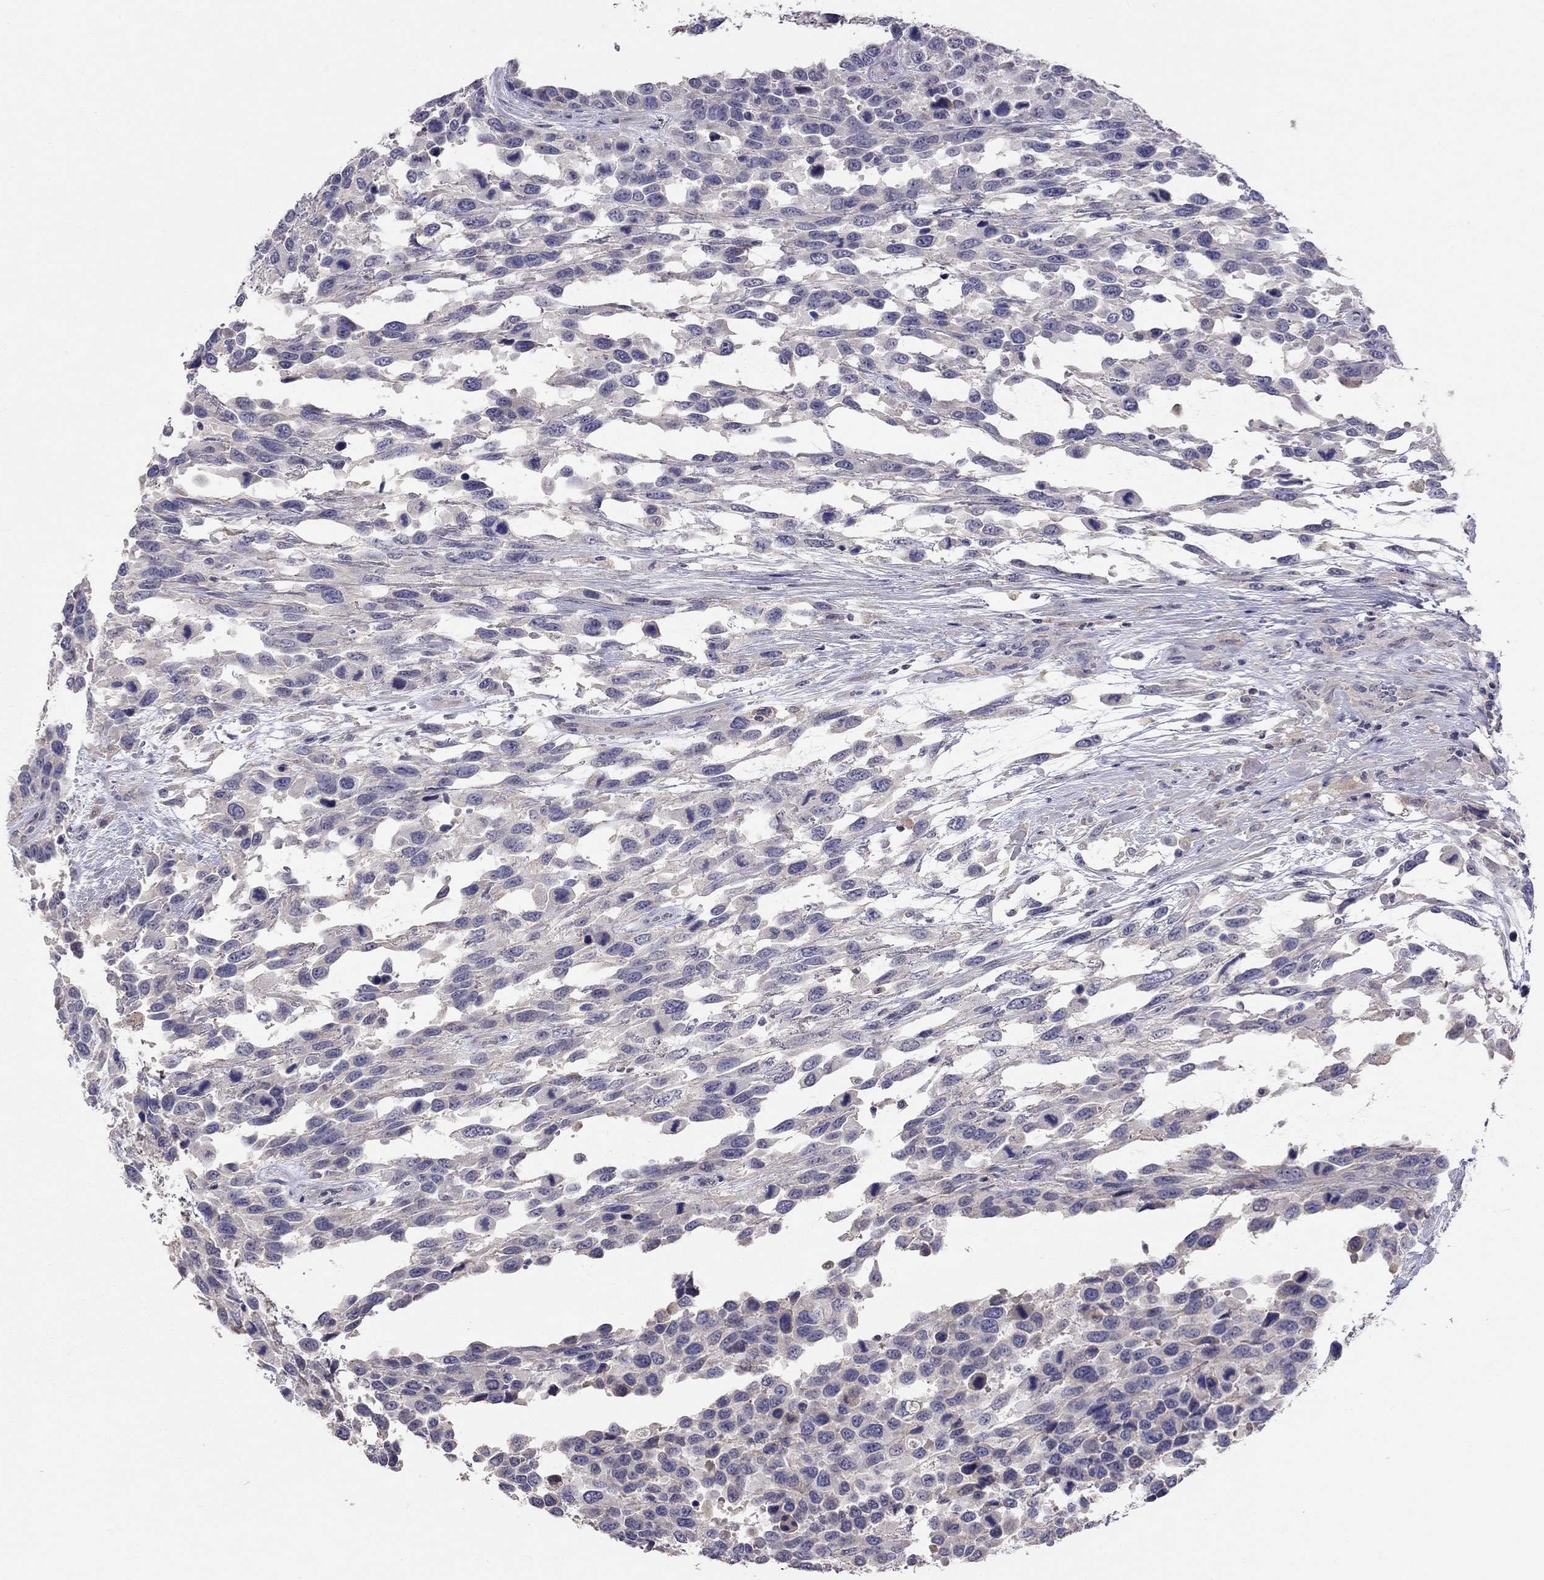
{"staining": {"intensity": "negative", "quantity": "none", "location": "none"}, "tissue": "urothelial cancer", "cell_type": "Tumor cells", "image_type": "cancer", "snomed": [{"axis": "morphology", "description": "Urothelial carcinoma, High grade"}, {"axis": "topography", "description": "Urinary bladder"}], "caption": "Human urothelial carcinoma (high-grade) stained for a protein using immunohistochemistry shows no expression in tumor cells.", "gene": "RTP5", "patient": {"sex": "female", "age": 70}}